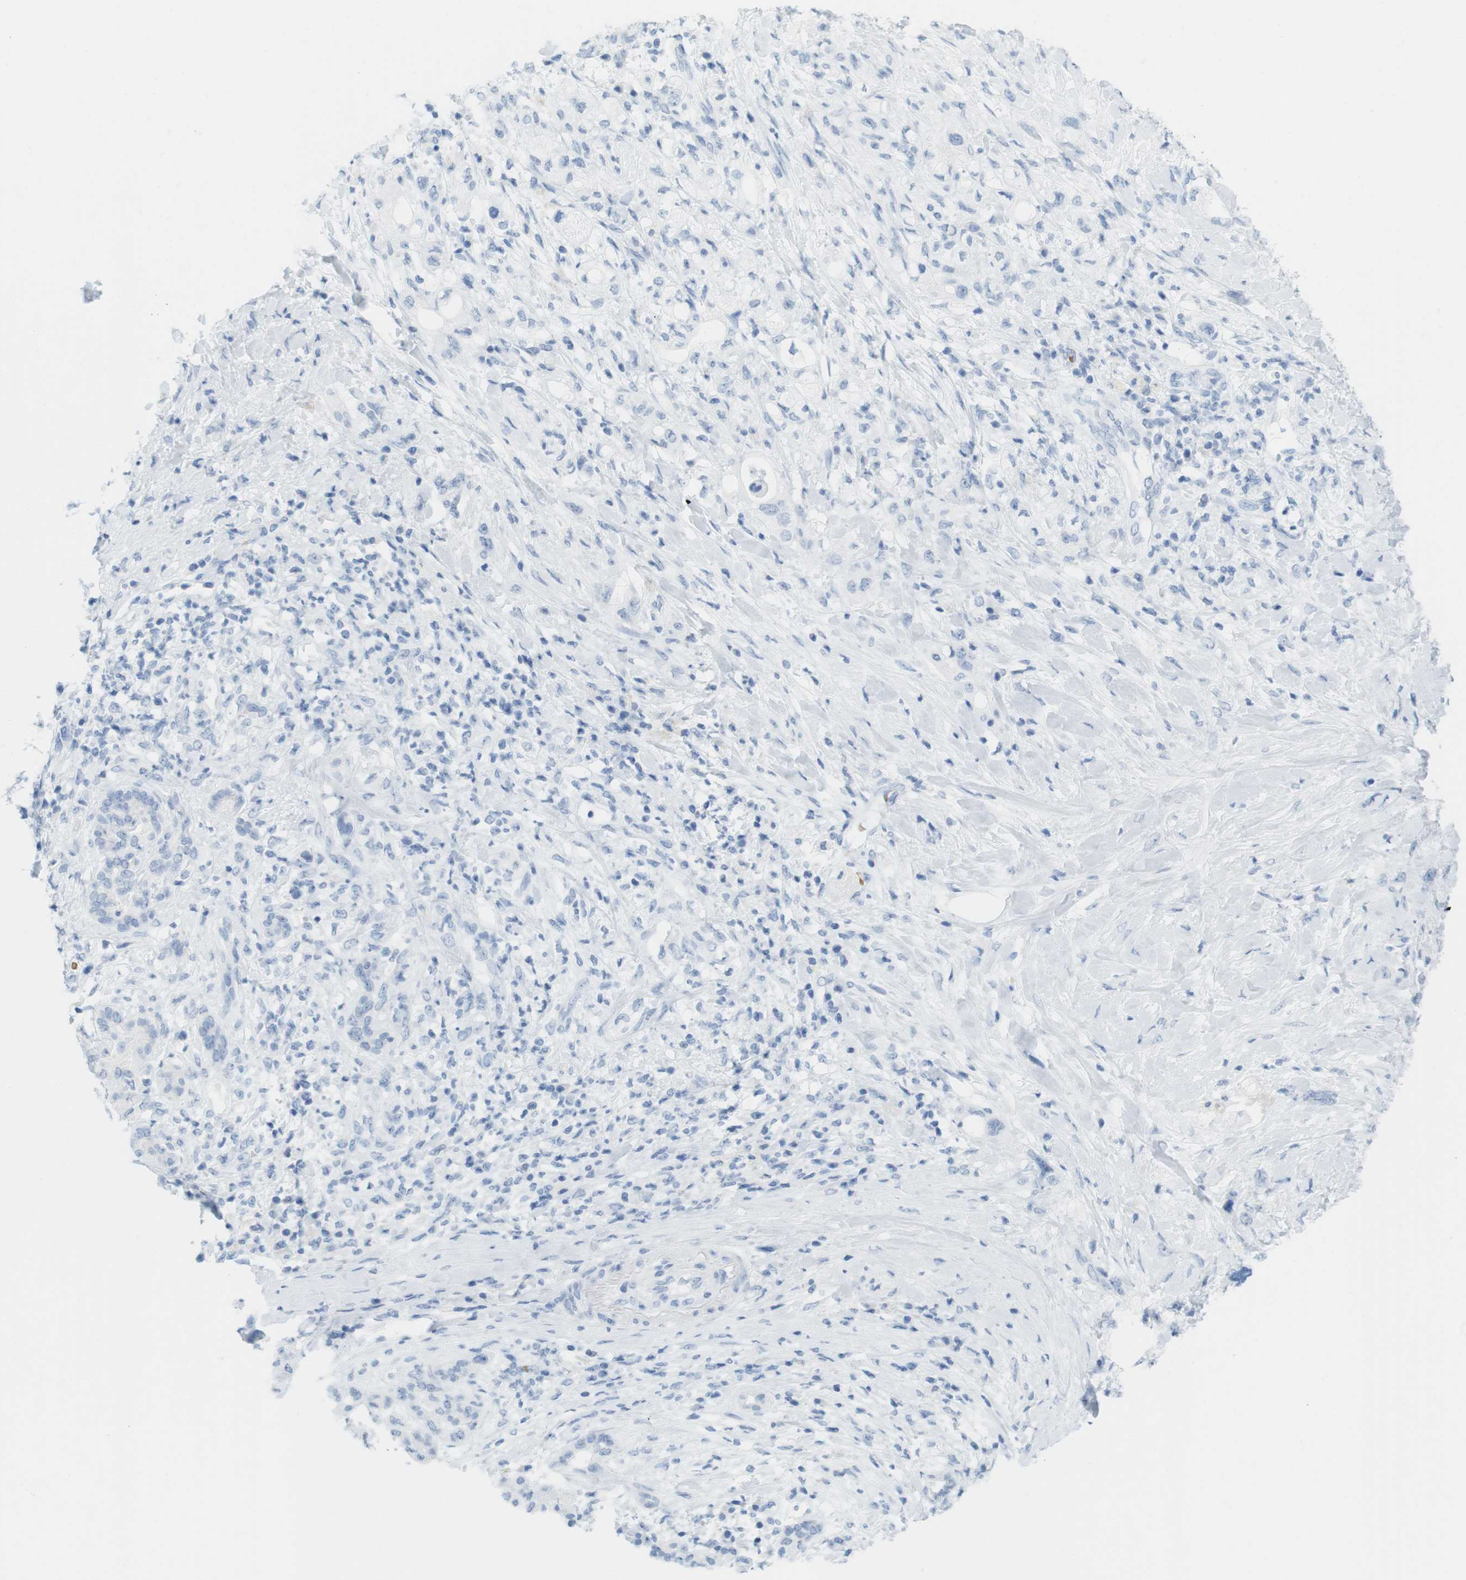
{"staining": {"intensity": "negative", "quantity": "none", "location": "none"}, "tissue": "pancreatic cancer", "cell_type": "Tumor cells", "image_type": "cancer", "snomed": [{"axis": "morphology", "description": "Adenocarcinoma, NOS"}, {"axis": "topography", "description": "Pancreas"}], "caption": "Protein analysis of adenocarcinoma (pancreatic) demonstrates no significant expression in tumor cells.", "gene": "TNNT2", "patient": {"sex": "female", "age": 56}}